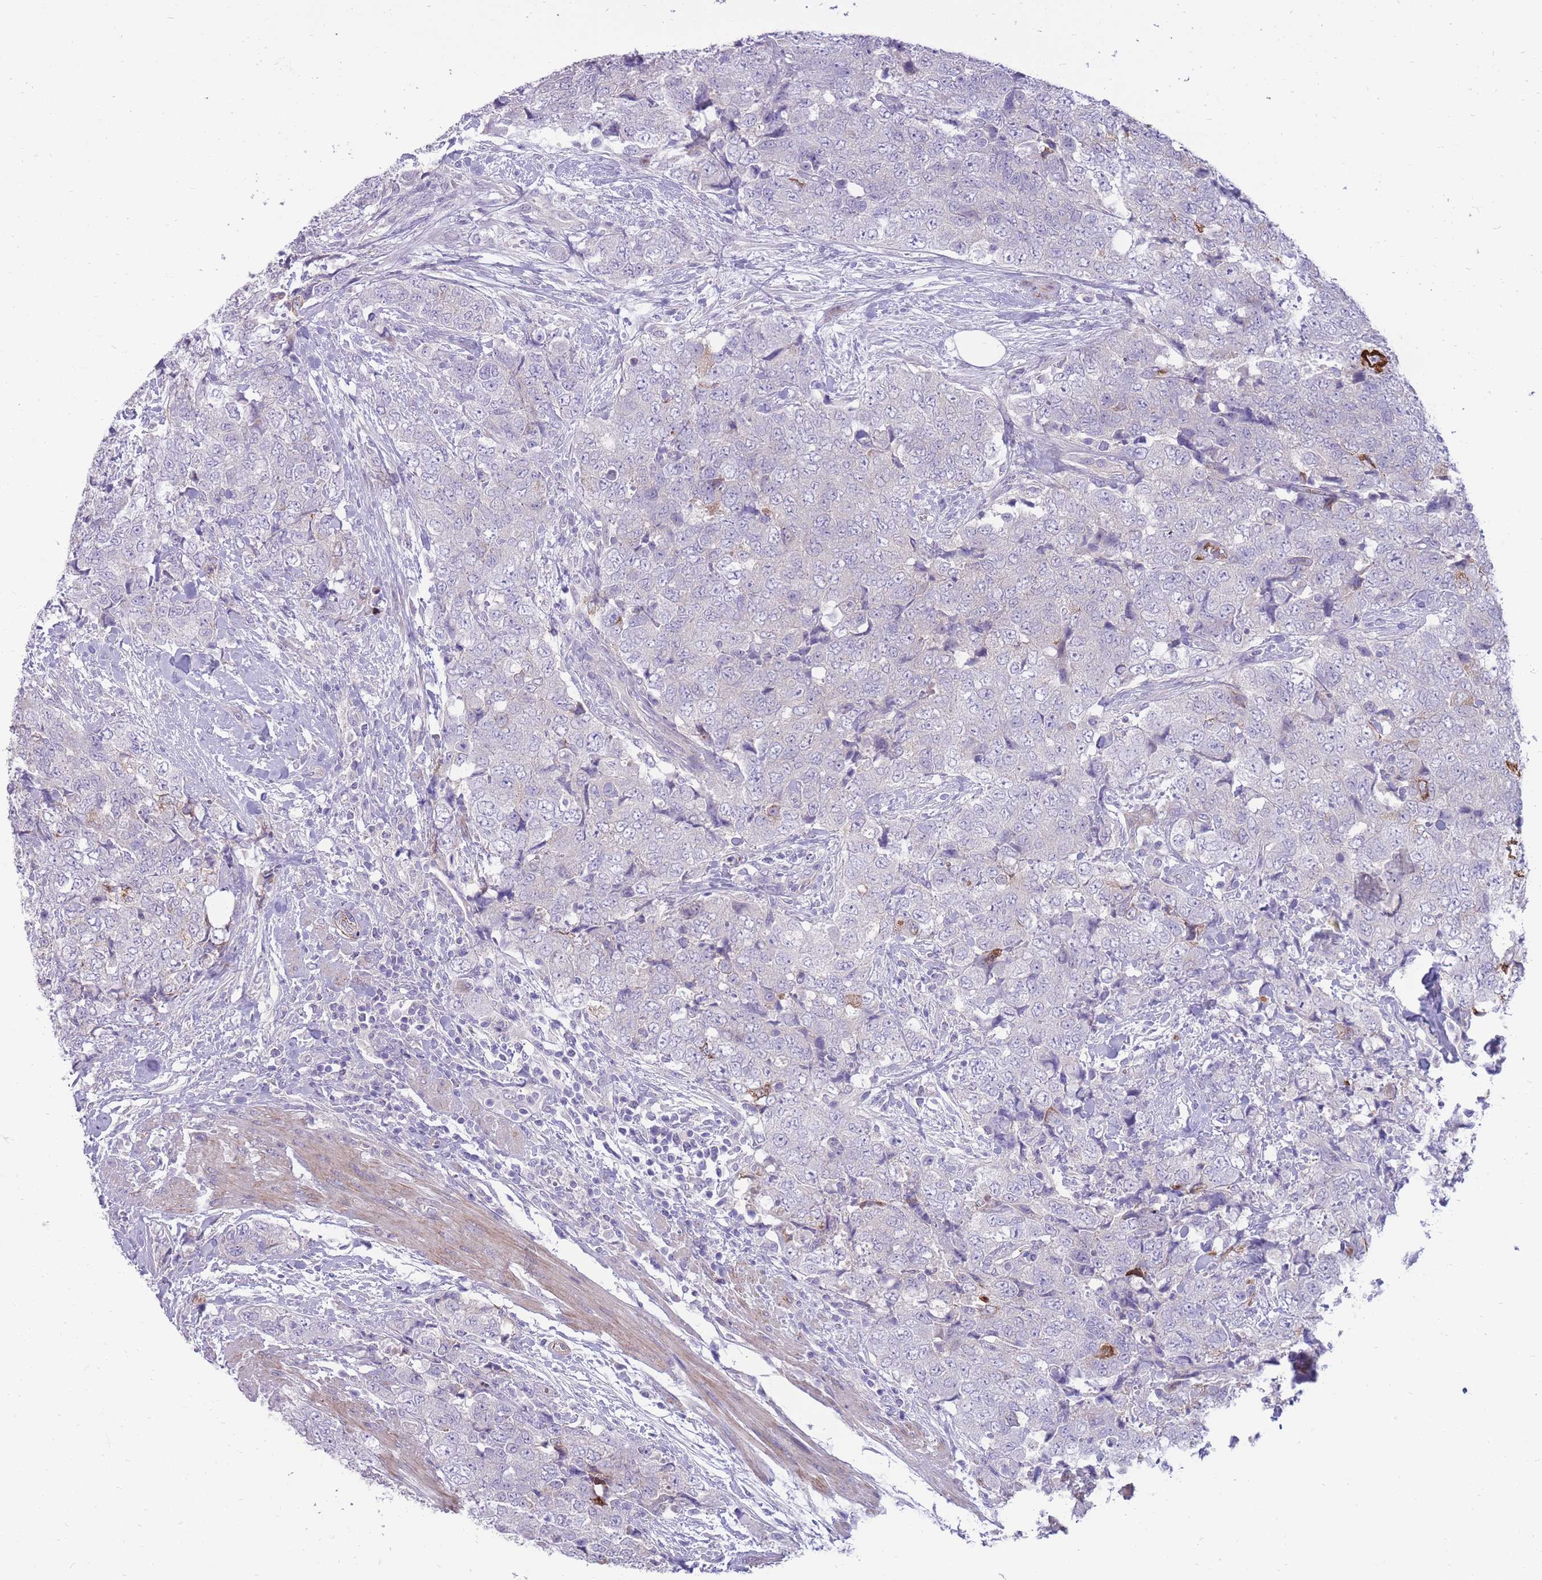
{"staining": {"intensity": "negative", "quantity": "none", "location": "none"}, "tissue": "urothelial cancer", "cell_type": "Tumor cells", "image_type": "cancer", "snomed": [{"axis": "morphology", "description": "Urothelial carcinoma, High grade"}, {"axis": "topography", "description": "Urinary bladder"}], "caption": "Tumor cells are negative for protein expression in human high-grade urothelial carcinoma.", "gene": "RGS11", "patient": {"sex": "female", "age": 78}}